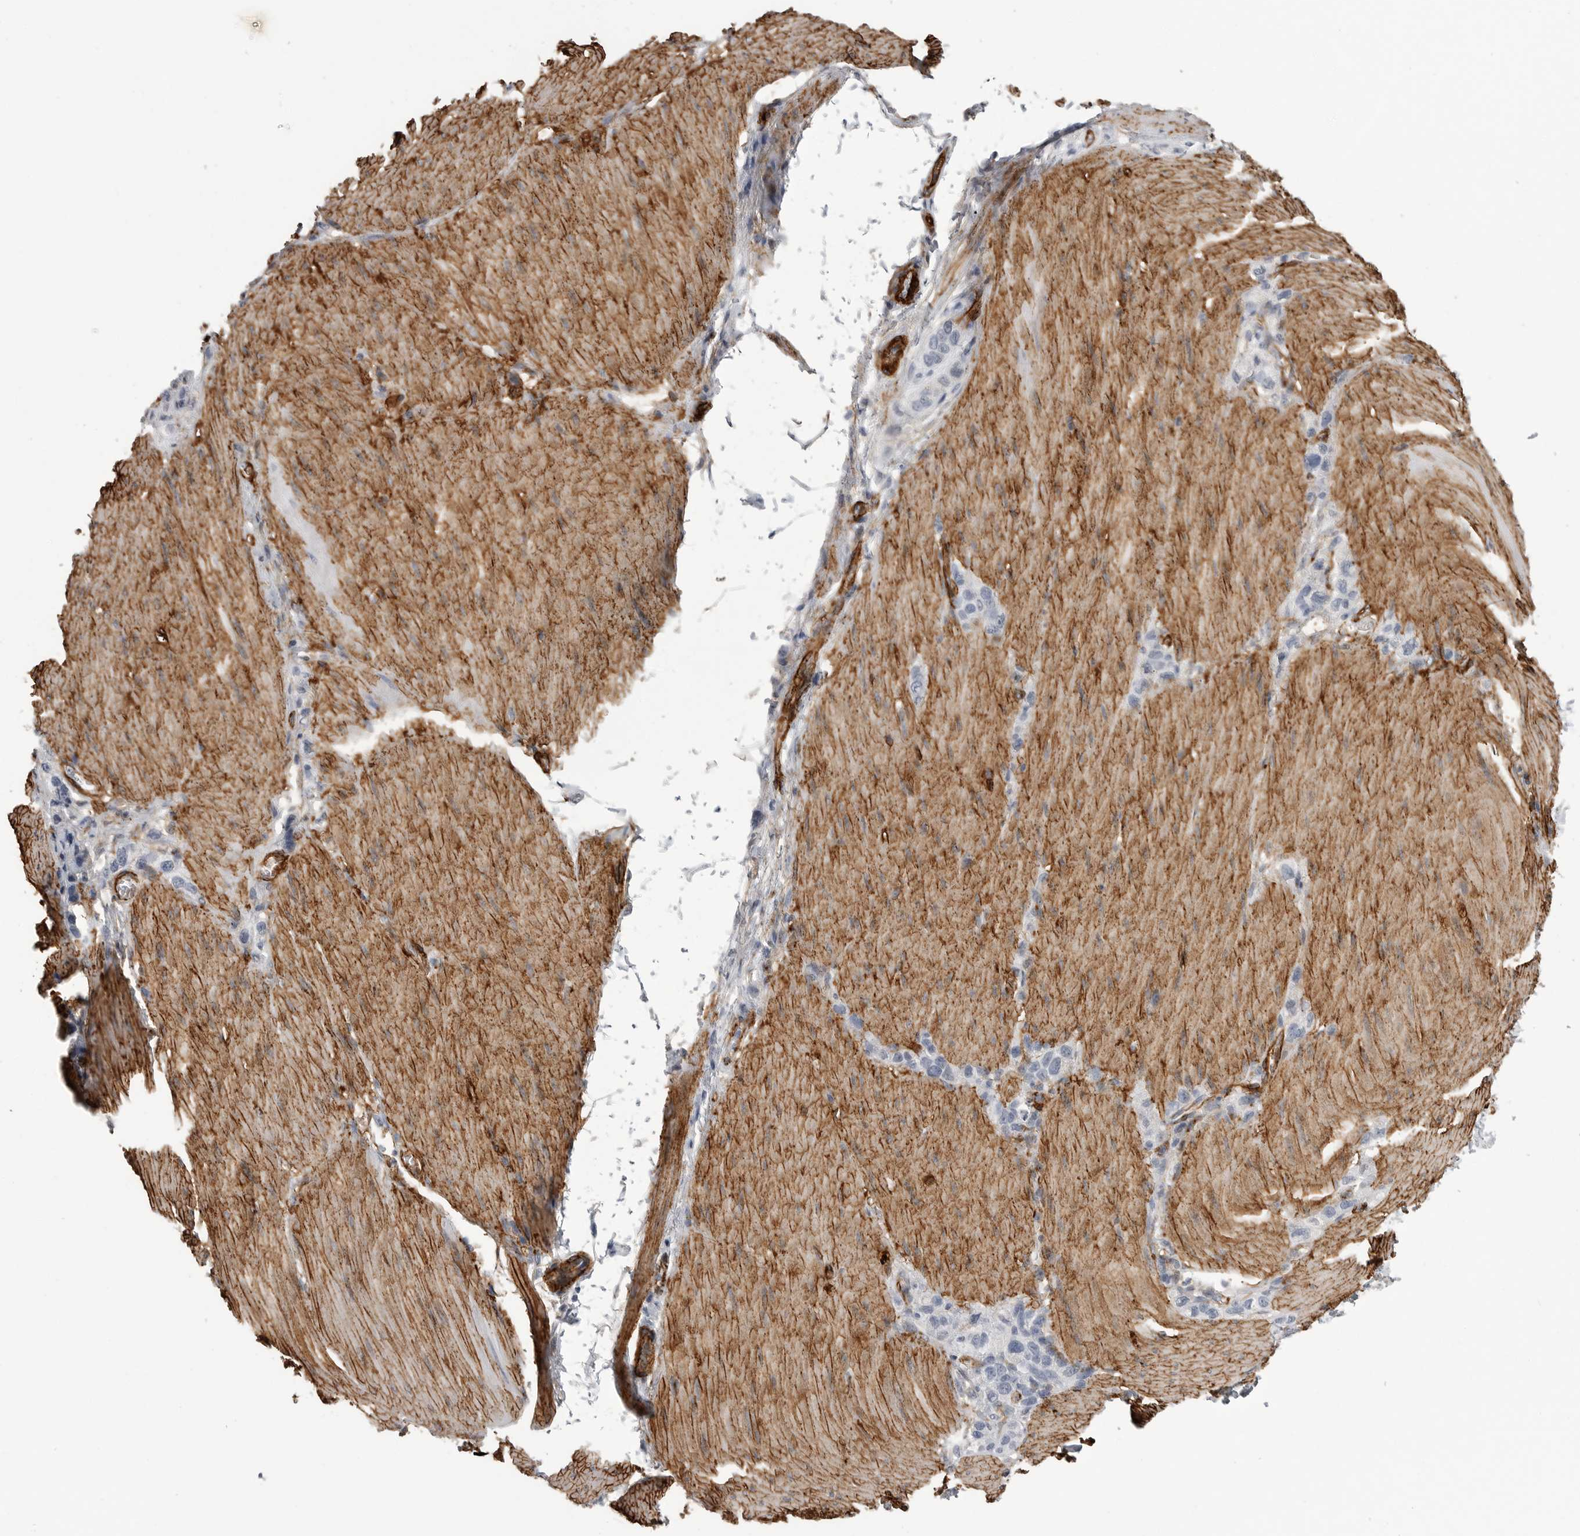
{"staining": {"intensity": "negative", "quantity": "none", "location": "none"}, "tissue": "stomach cancer", "cell_type": "Tumor cells", "image_type": "cancer", "snomed": [{"axis": "morphology", "description": "Adenocarcinoma, NOS"}, {"axis": "topography", "description": "Stomach"}], "caption": "Immunohistochemistry micrograph of neoplastic tissue: human stomach cancer (adenocarcinoma) stained with DAB displays no significant protein expression in tumor cells.", "gene": "AOC3", "patient": {"sex": "female", "age": 65}}